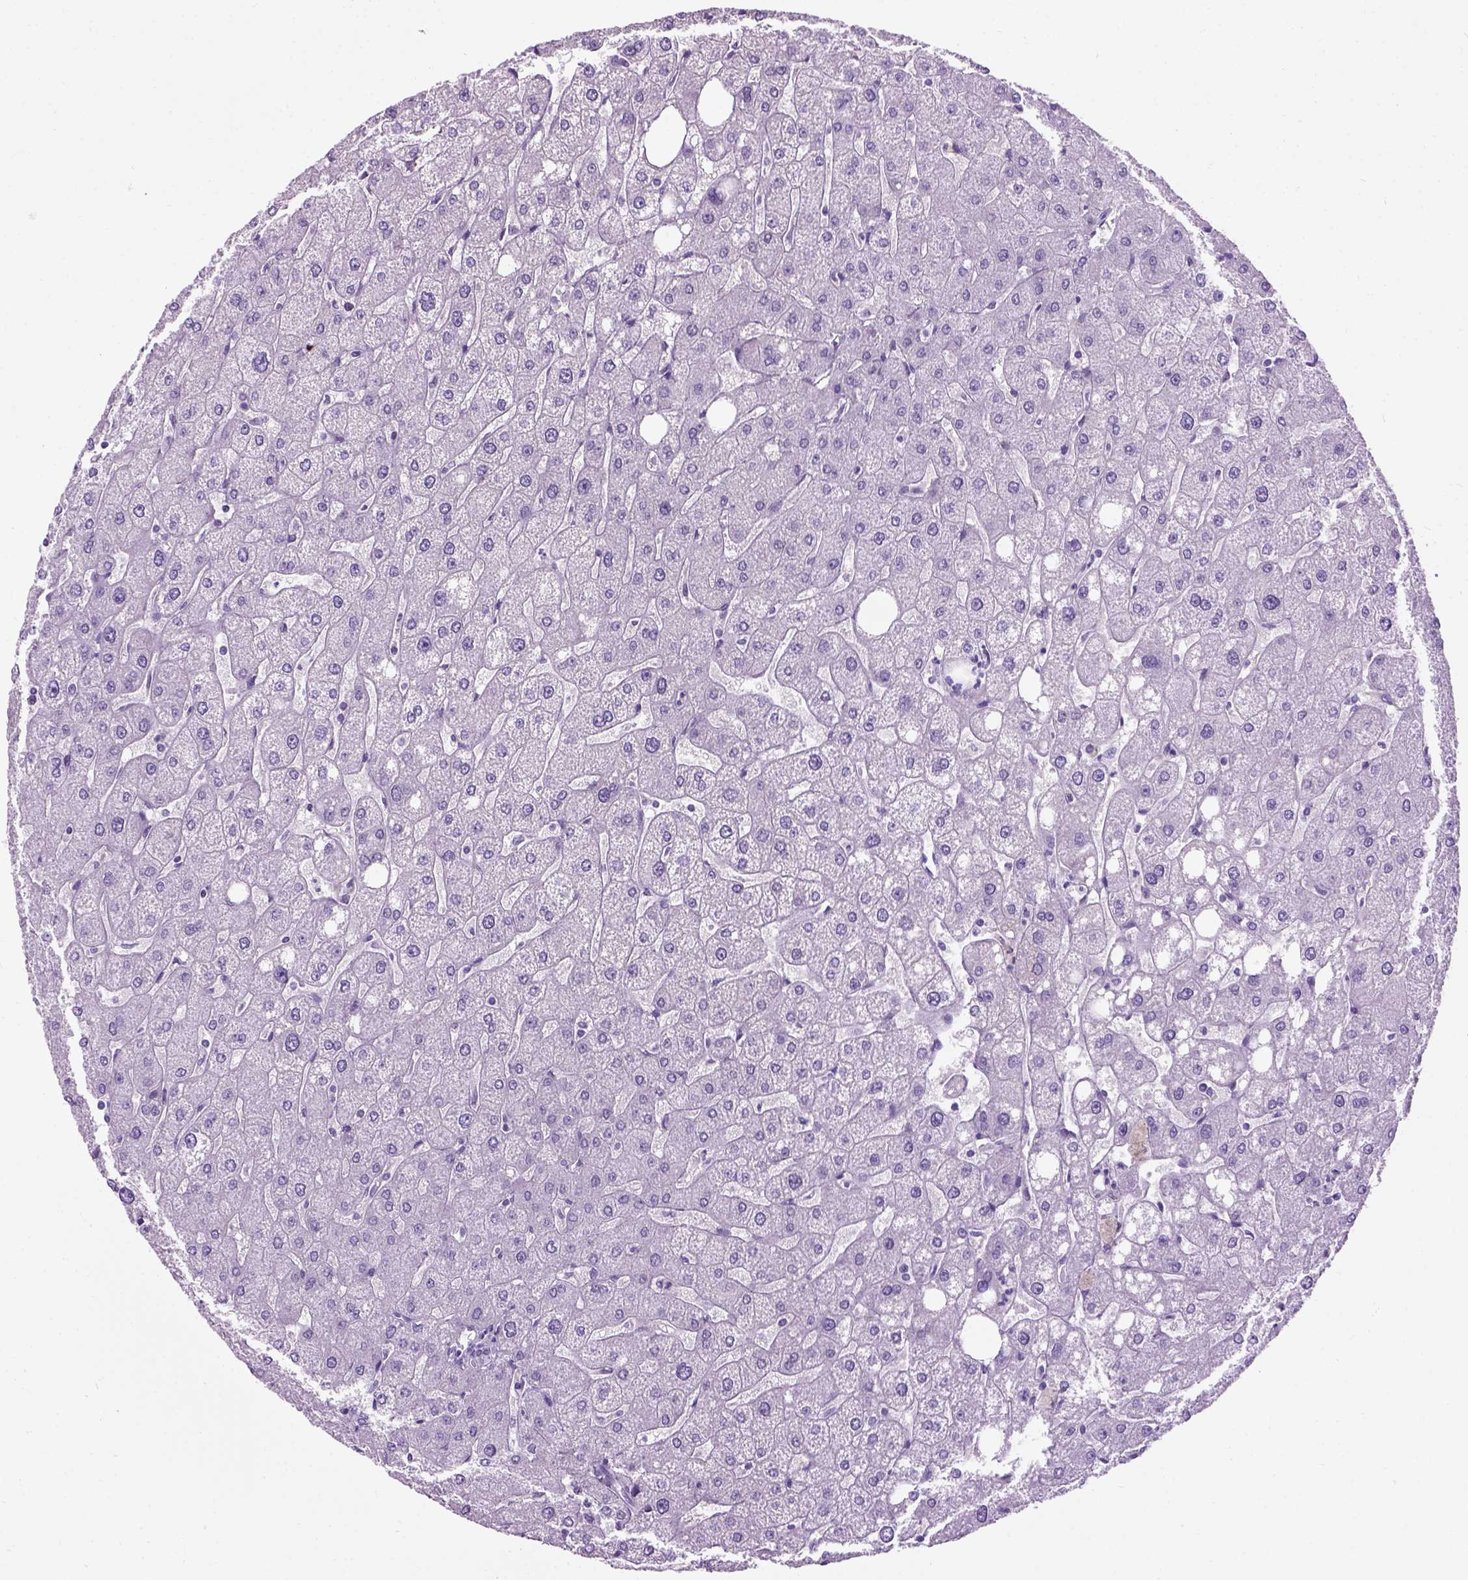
{"staining": {"intensity": "negative", "quantity": "none", "location": "none"}, "tissue": "liver", "cell_type": "Cholangiocytes", "image_type": "normal", "snomed": [{"axis": "morphology", "description": "Normal tissue, NOS"}, {"axis": "topography", "description": "Liver"}], "caption": "High power microscopy micrograph of an immunohistochemistry (IHC) photomicrograph of benign liver, revealing no significant staining in cholangiocytes.", "gene": "GABRB2", "patient": {"sex": "male", "age": 67}}